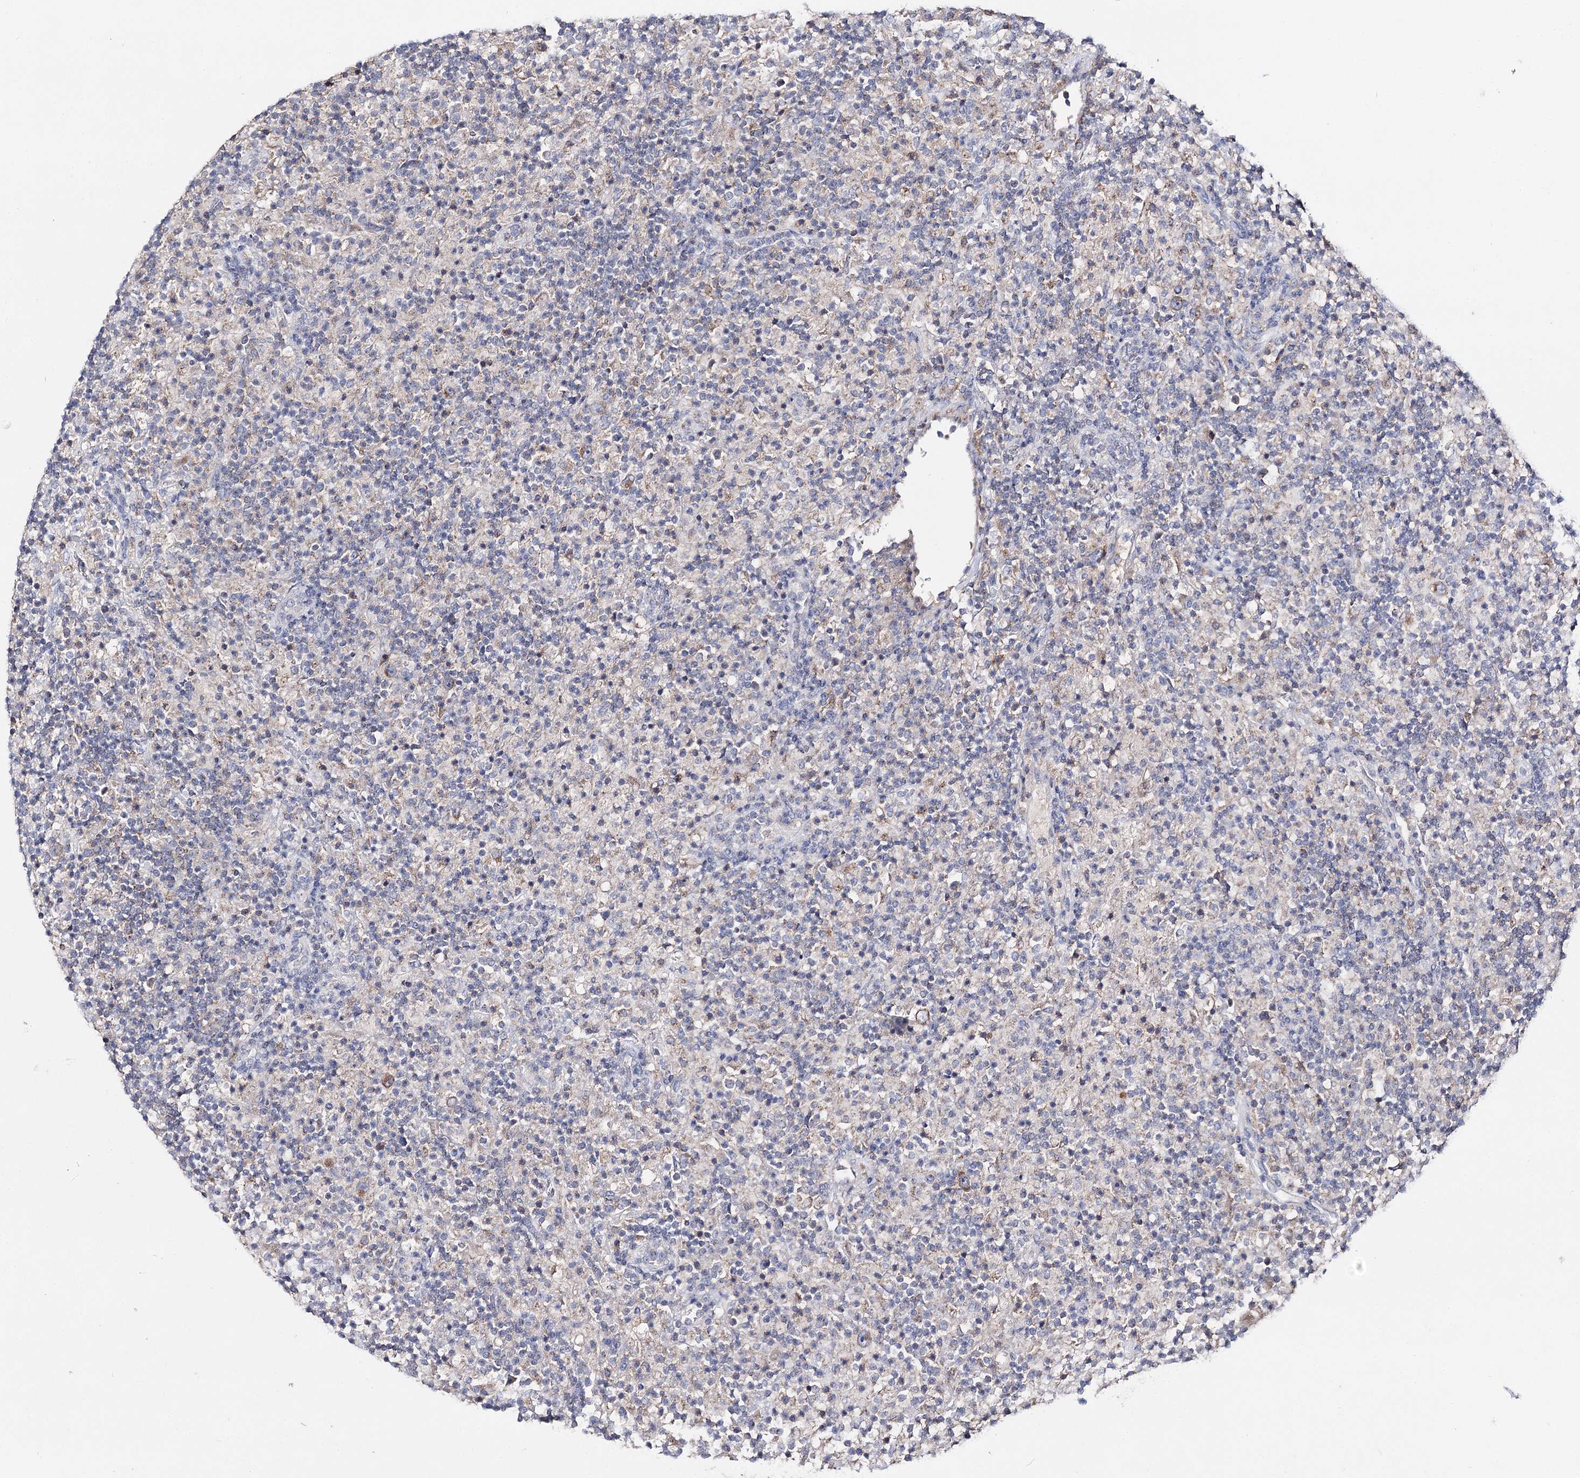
{"staining": {"intensity": "negative", "quantity": "none", "location": "none"}, "tissue": "lymphoma", "cell_type": "Tumor cells", "image_type": "cancer", "snomed": [{"axis": "morphology", "description": "Hodgkin's disease, NOS"}, {"axis": "topography", "description": "Lymph node"}], "caption": "The immunohistochemistry (IHC) image has no significant staining in tumor cells of Hodgkin's disease tissue.", "gene": "IL1RAP", "patient": {"sex": "male", "age": 70}}